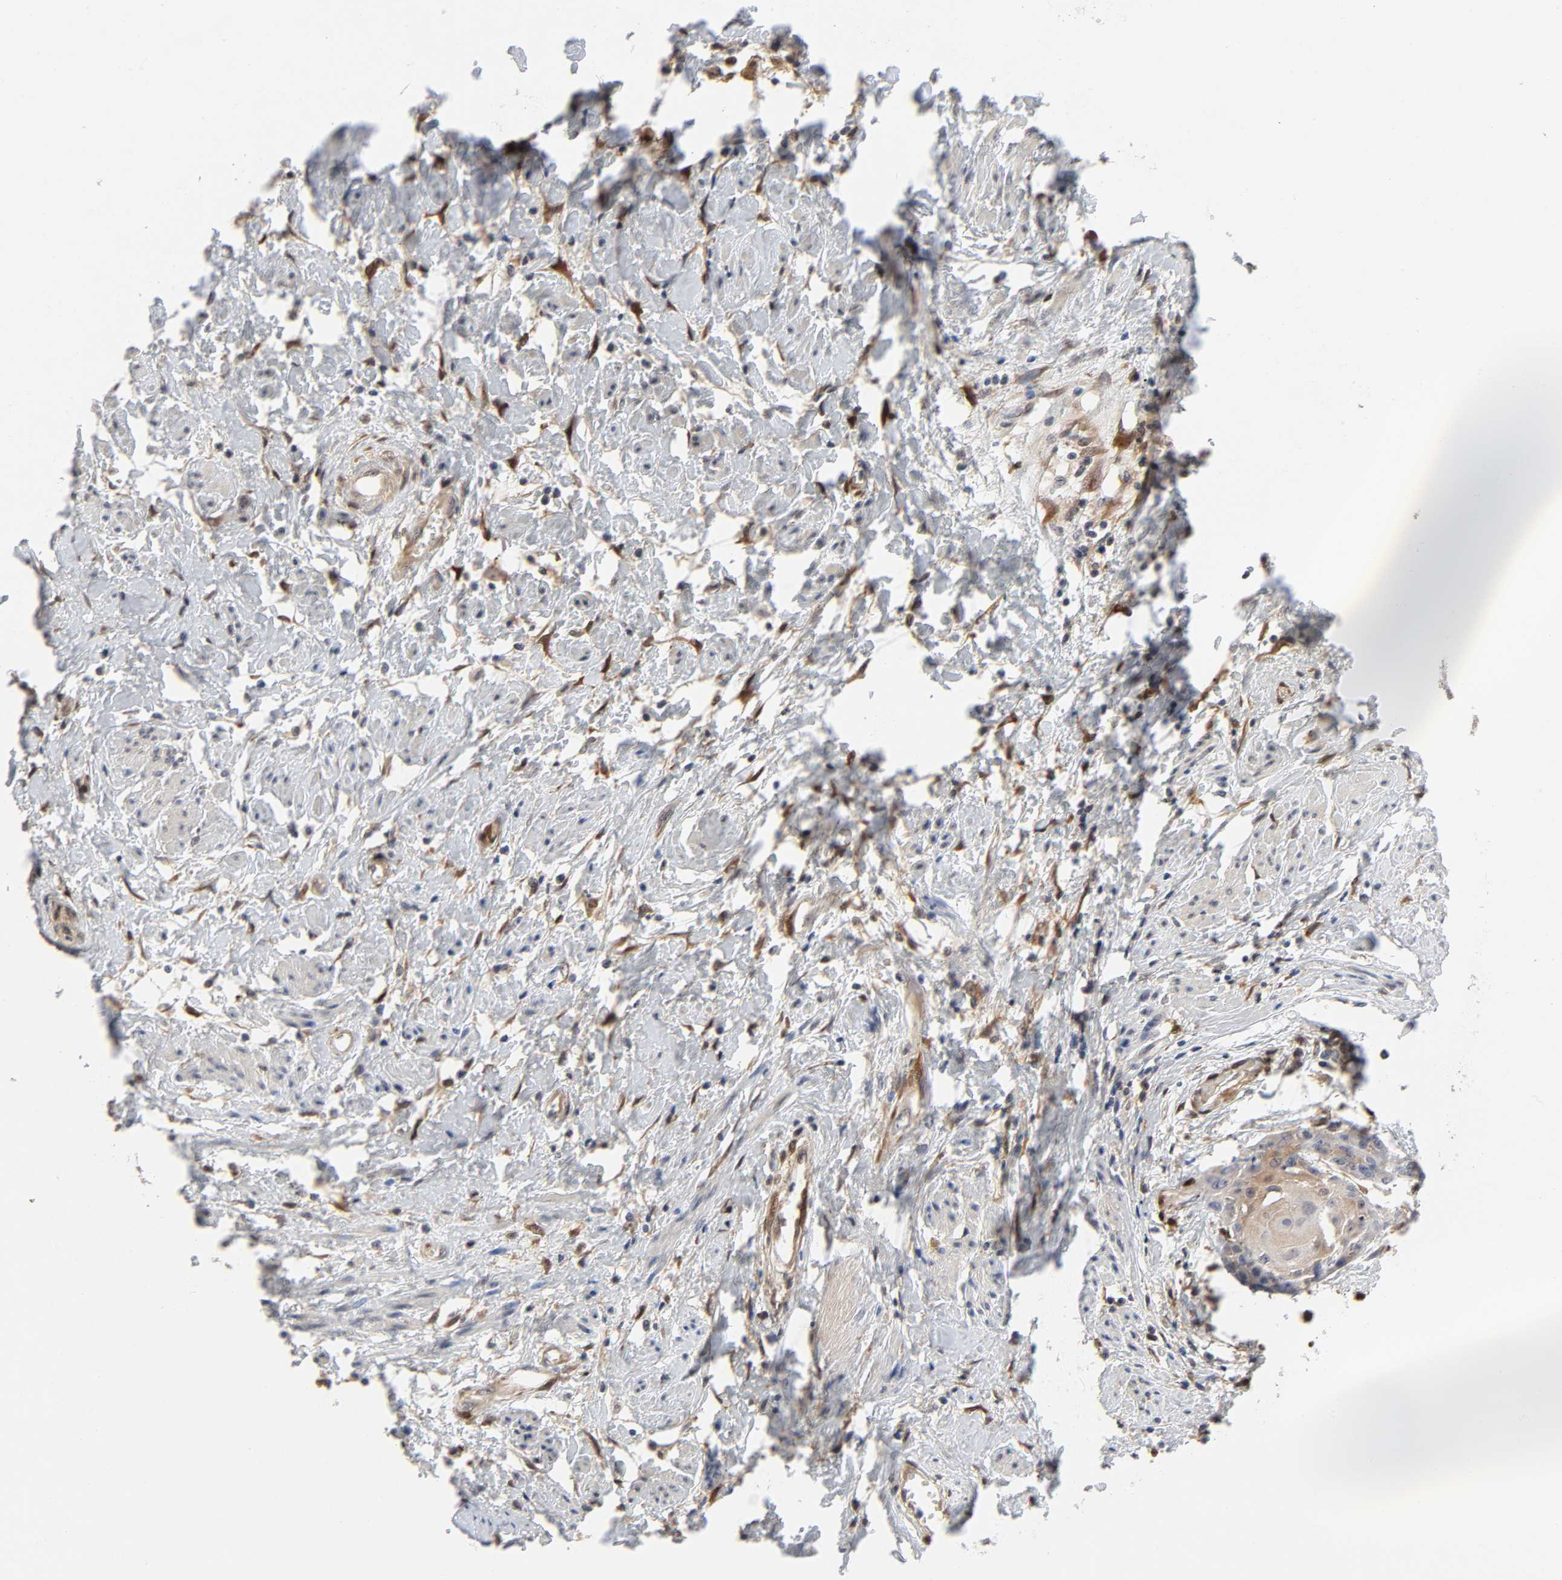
{"staining": {"intensity": "weak", "quantity": "25%-75%", "location": "cytoplasmic/membranous"}, "tissue": "cervical cancer", "cell_type": "Tumor cells", "image_type": "cancer", "snomed": [{"axis": "morphology", "description": "Squamous cell carcinoma, NOS"}, {"axis": "topography", "description": "Cervix"}], "caption": "Protein expression by IHC demonstrates weak cytoplasmic/membranous staining in about 25%-75% of tumor cells in cervical cancer (squamous cell carcinoma). (DAB IHC, brown staining for protein, blue staining for nuclei).", "gene": "PTEN", "patient": {"sex": "female", "age": 57}}